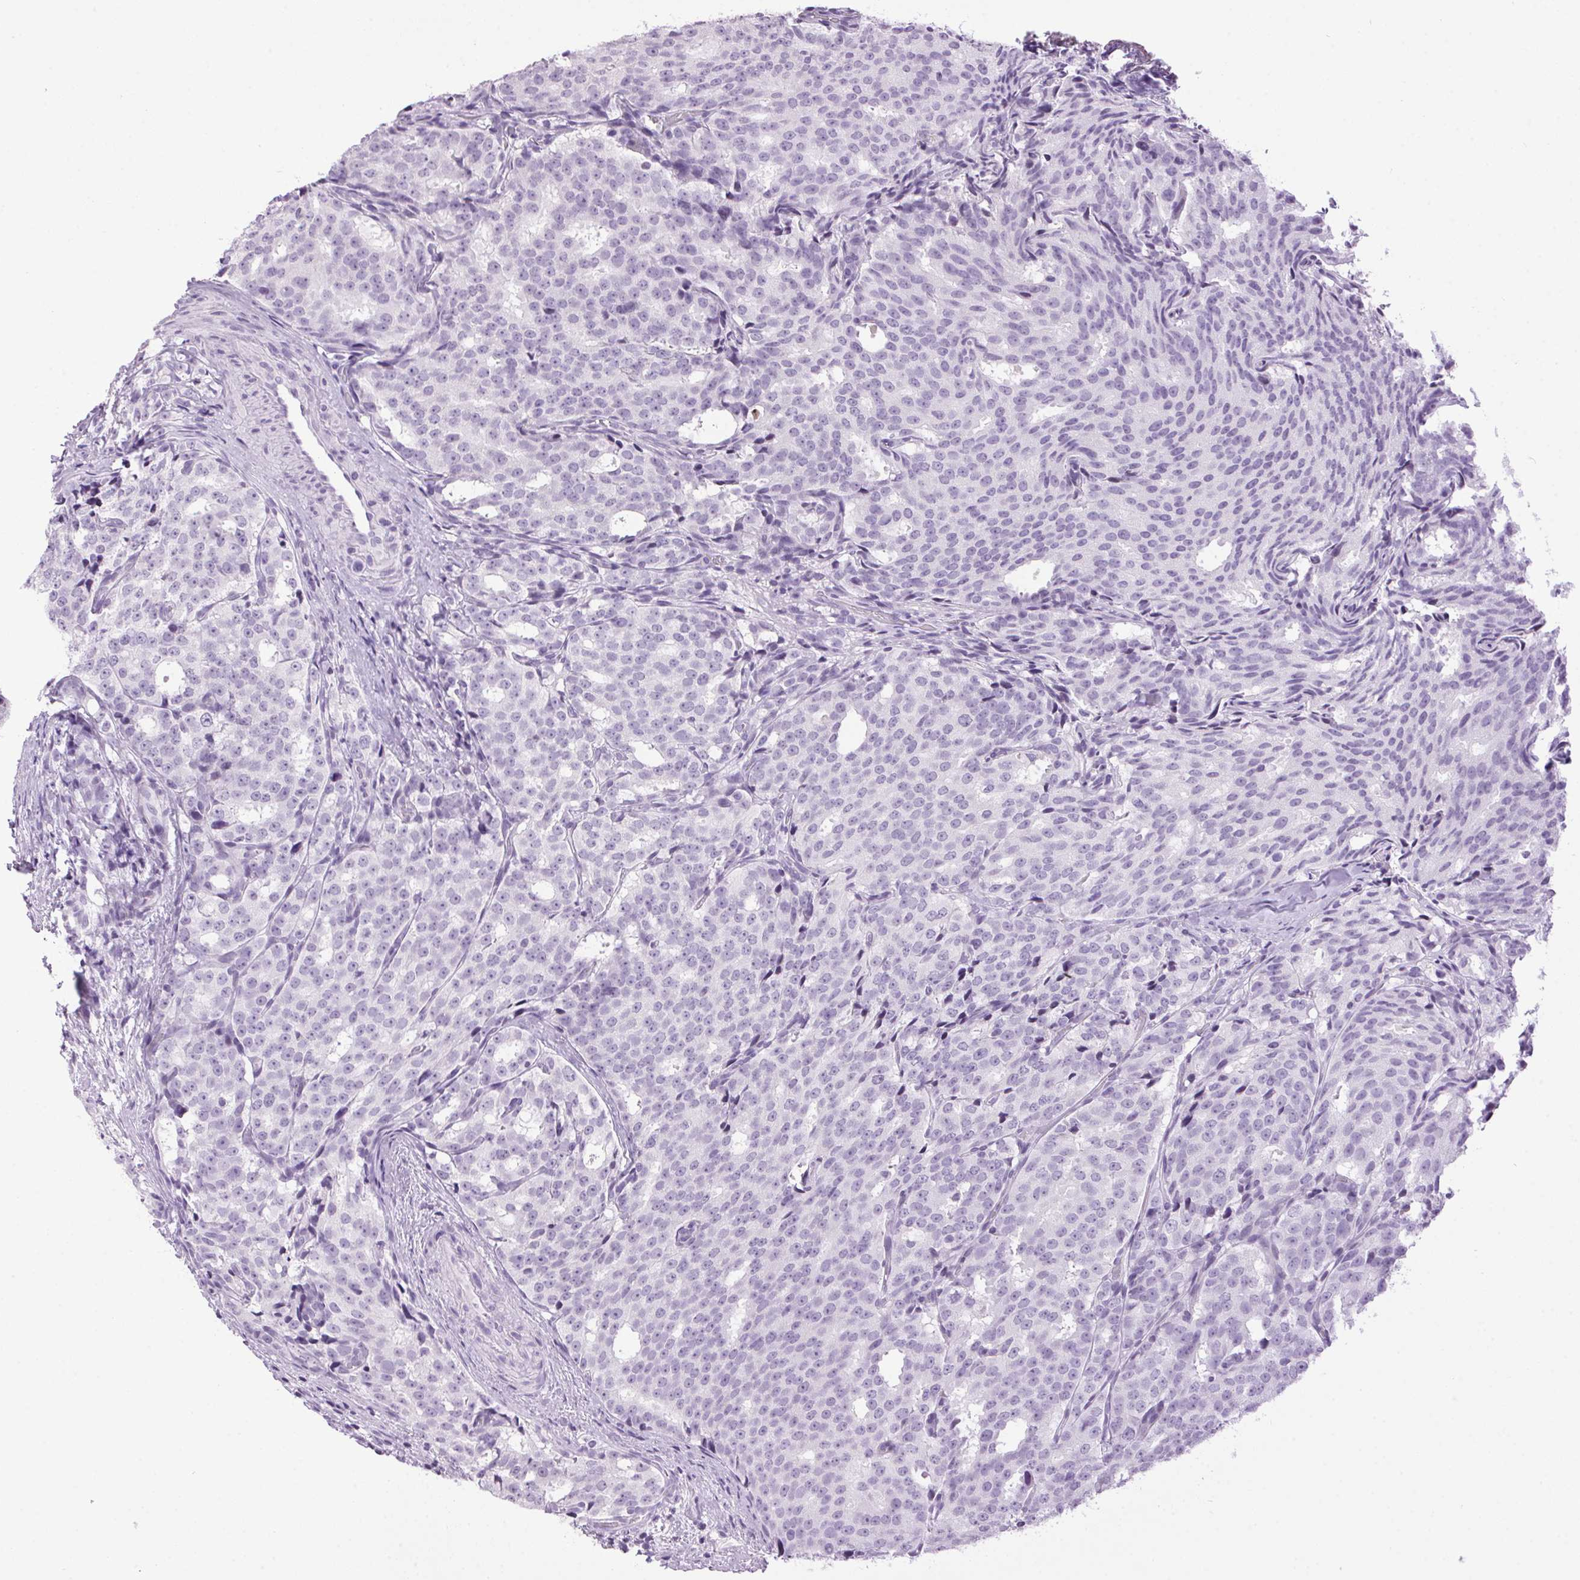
{"staining": {"intensity": "negative", "quantity": "none", "location": "none"}, "tissue": "prostate cancer", "cell_type": "Tumor cells", "image_type": "cancer", "snomed": [{"axis": "morphology", "description": "Adenocarcinoma, High grade"}, {"axis": "topography", "description": "Prostate"}], "caption": "A micrograph of high-grade adenocarcinoma (prostate) stained for a protein shows no brown staining in tumor cells.", "gene": "TMEM88B", "patient": {"sex": "male", "age": 53}}